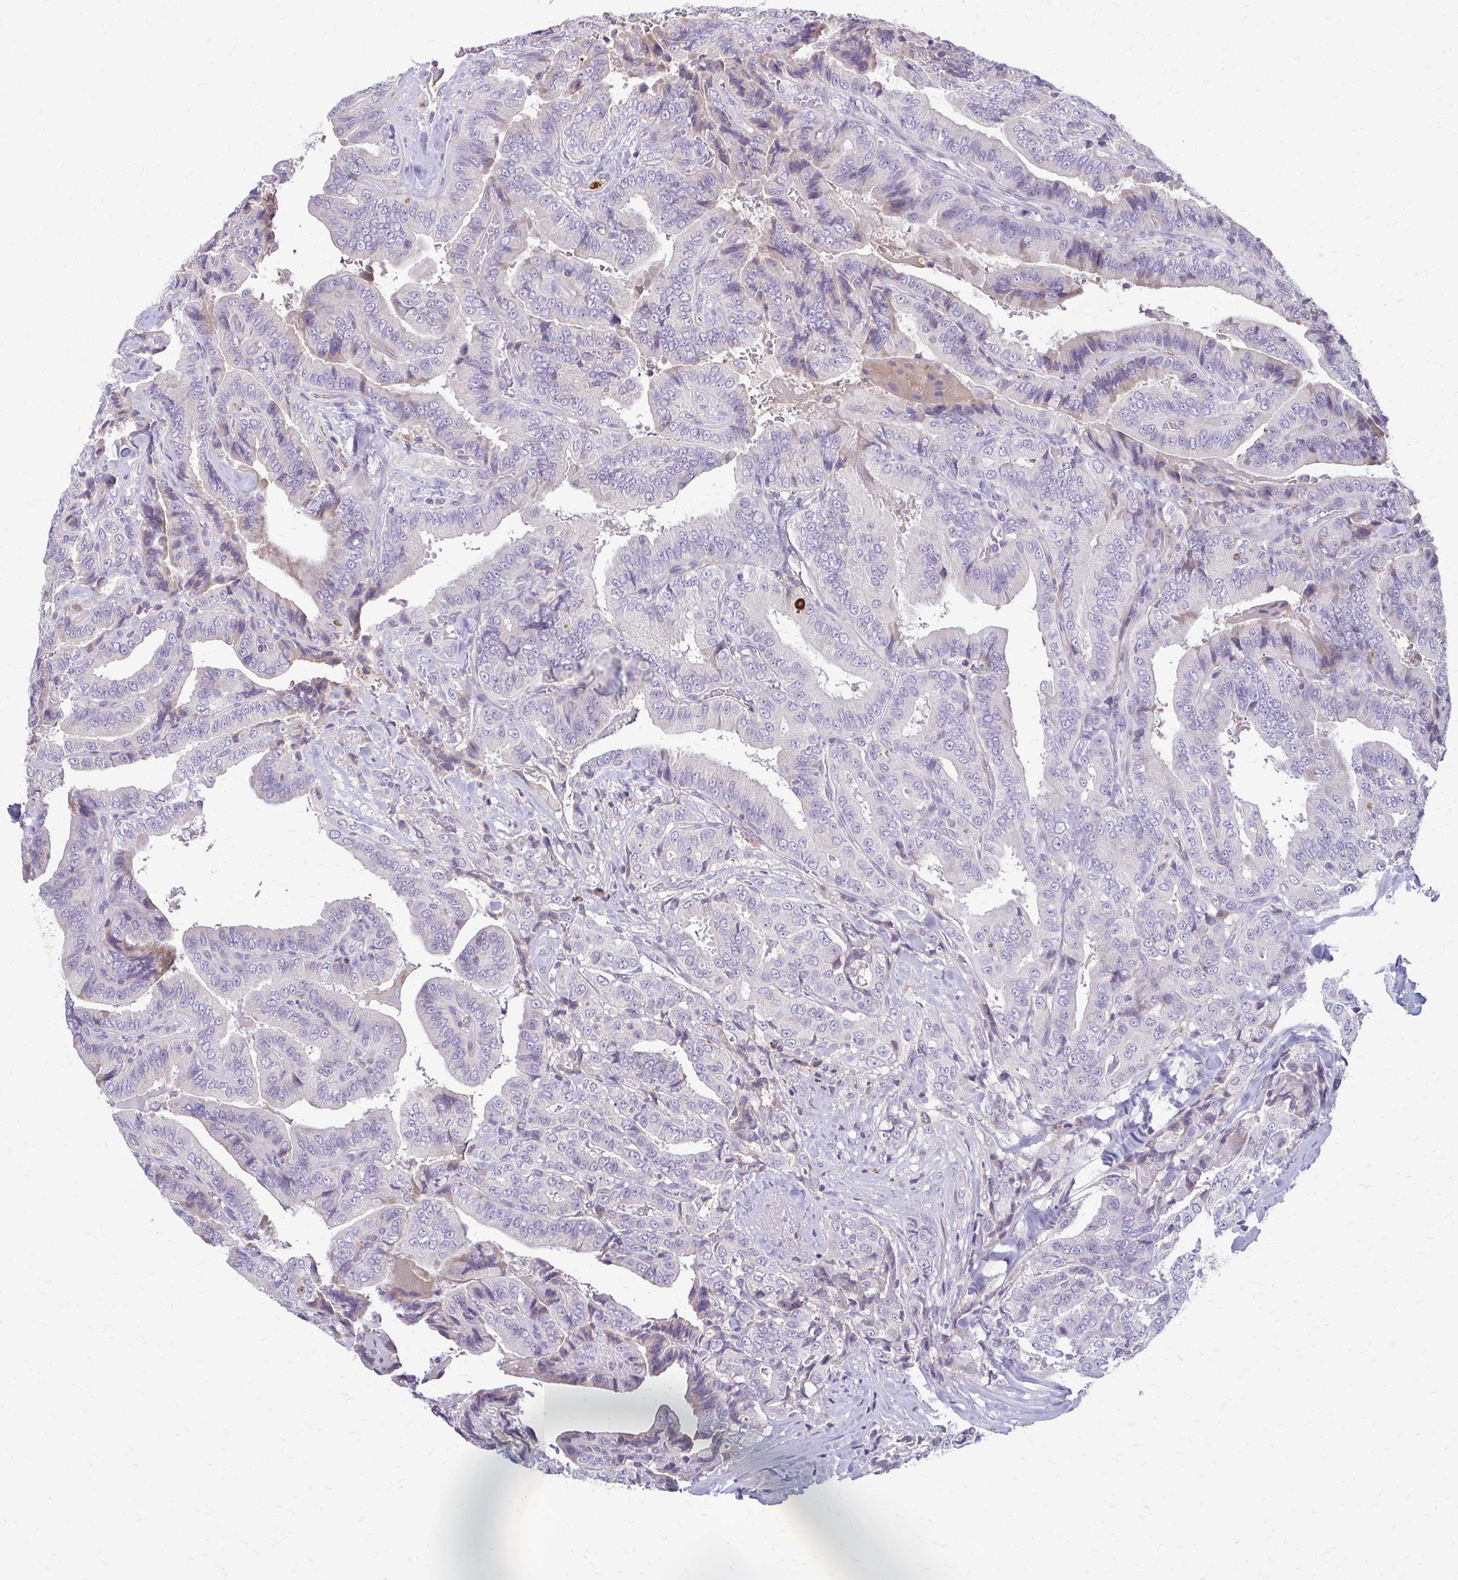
{"staining": {"intensity": "negative", "quantity": "none", "location": "none"}, "tissue": "thyroid cancer", "cell_type": "Tumor cells", "image_type": "cancer", "snomed": [{"axis": "morphology", "description": "Papillary adenocarcinoma, NOS"}, {"axis": "topography", "description": "Thyroid gland"}], "caption": "Papillary adenocarcinoma (thyroid) stained for a protein using IHC exhibits no expression tumor cells.", "gene": "MCRIP2", "patient": {"sex": "male", "age": 61}}